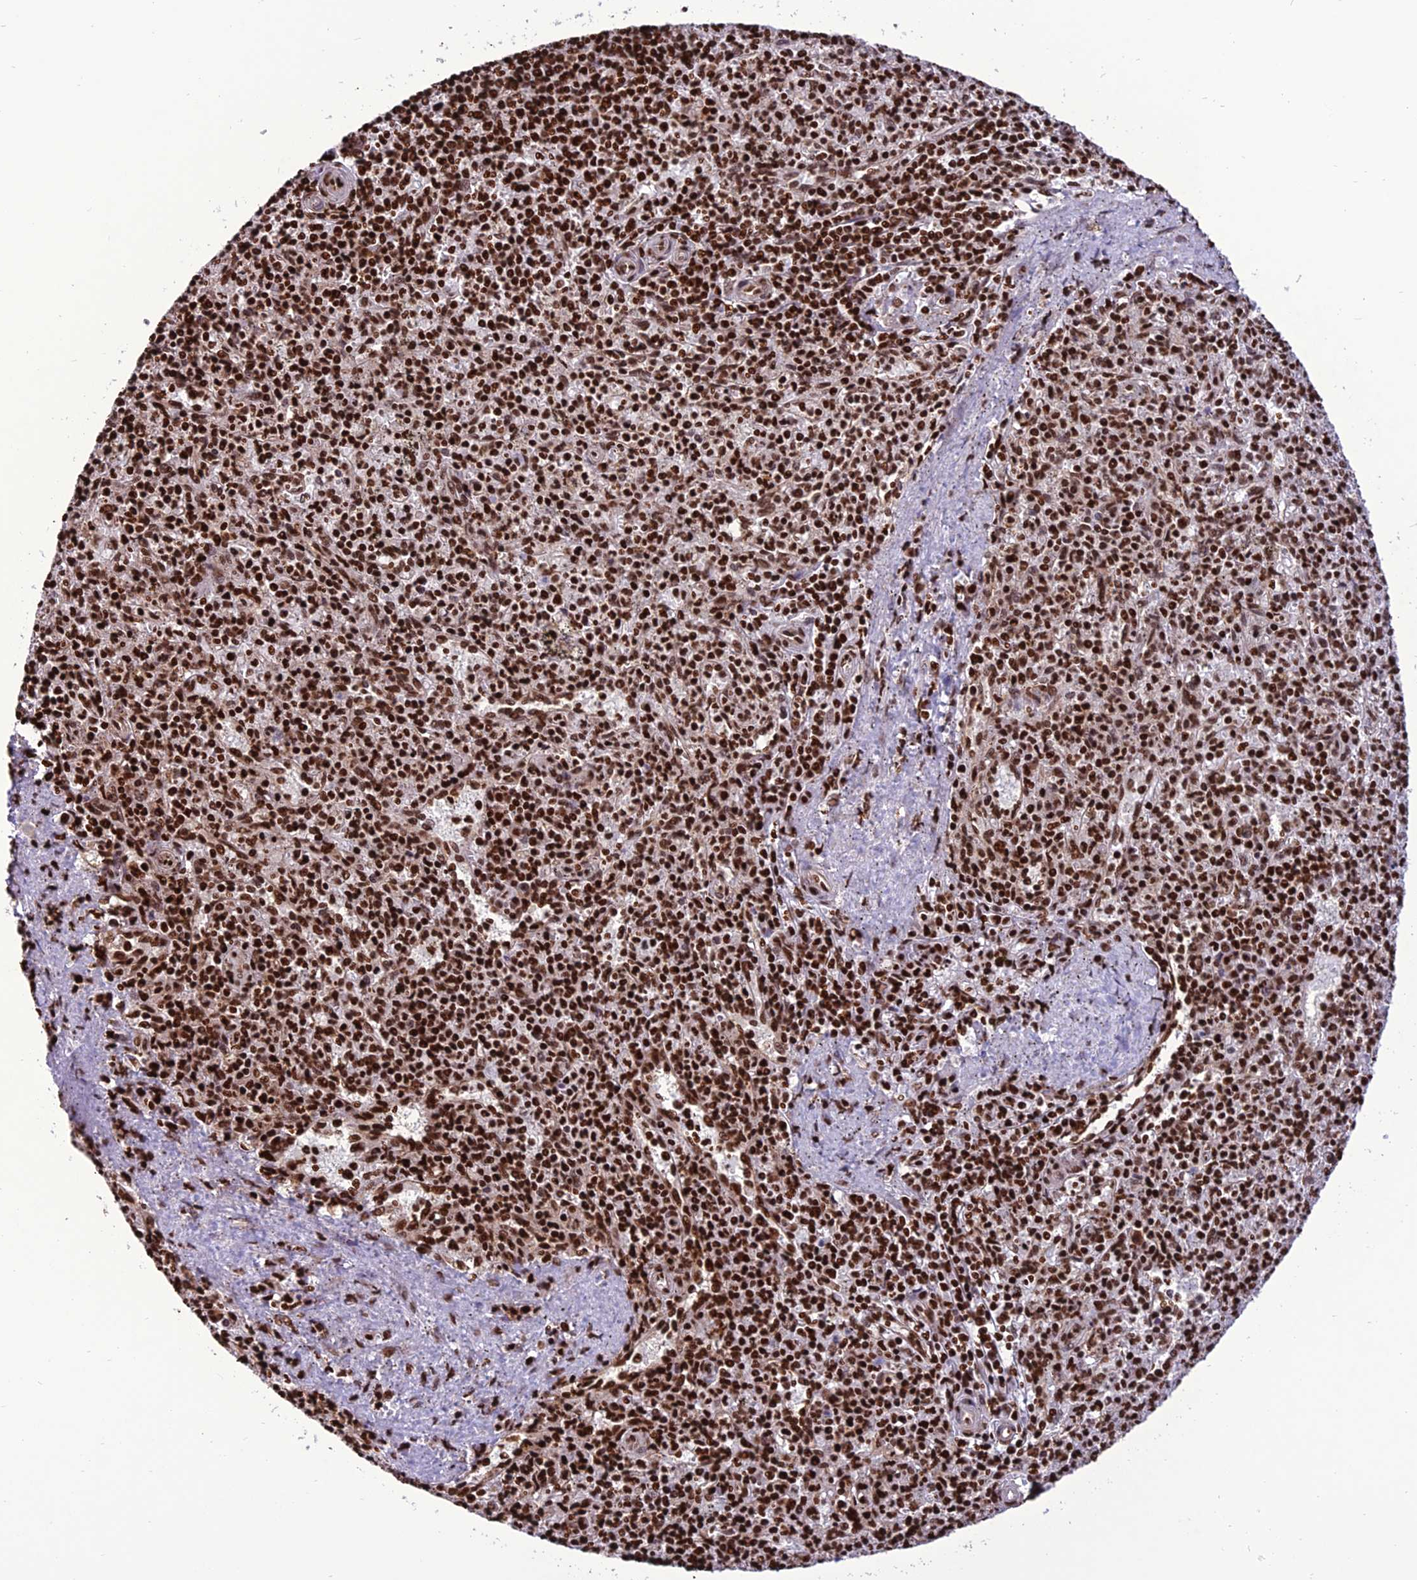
{"staining": {"intensity": "strong", "quantity": ">75%", "location": "nuclear"}, "tissue": "spleen", "cell_type": "Cells in red pulp", "image_type": "normal", "snomed": [{"axis": "morphology", "description": "Normal tissue, NOS"}, {"axis": "topography", "description": "Spleen"}], "caption": "The micrograph displays a brown stain indicating the presence of a protein in the nuclear of cells in red pulp in spleen. (Brightfield microscopy of DAB IHC at high magnification).", "gene": "INO80E", "patient": {"sex": "male", "age": 72}}